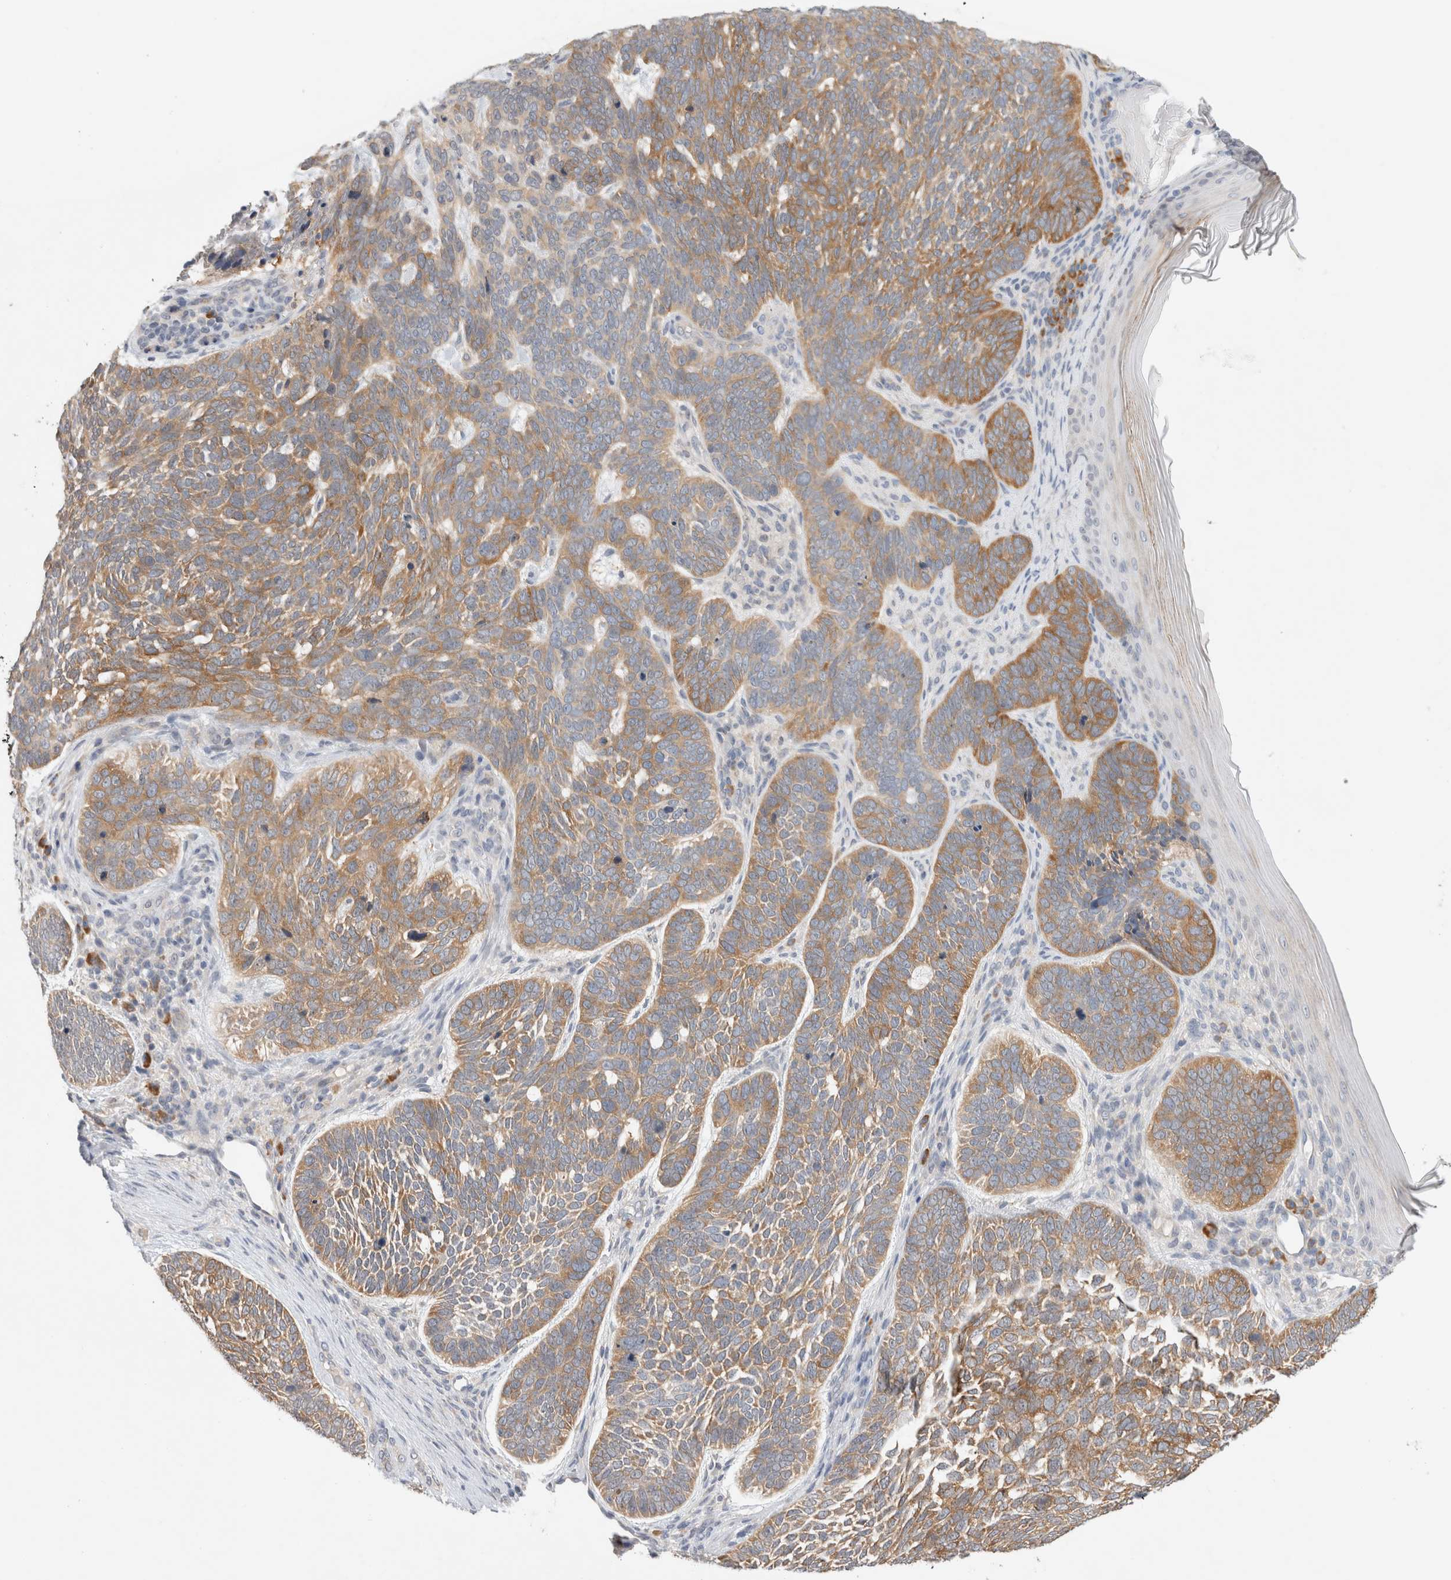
{"staining": {"intensity": "moderate", "quantity": ">75%", "location": "cytoplasmic/membranous"}, "tissue": "skin cancer", "cell_type": "Tumor cells", "image_type": "cancer", "snomed": [{"axis": "morphology", "description": "Basal cell carcinoma"}, {"axis": "topography", "description": "Skin"}], "caption": "This is an image of IHC staining of skin cancer (basal cell carcinoma), which shows moderate expression in the cytoplasmic/membranous of tumor cells.", "gene": "NEDD4L", "patient": {"sex": "female", "age": 85}}